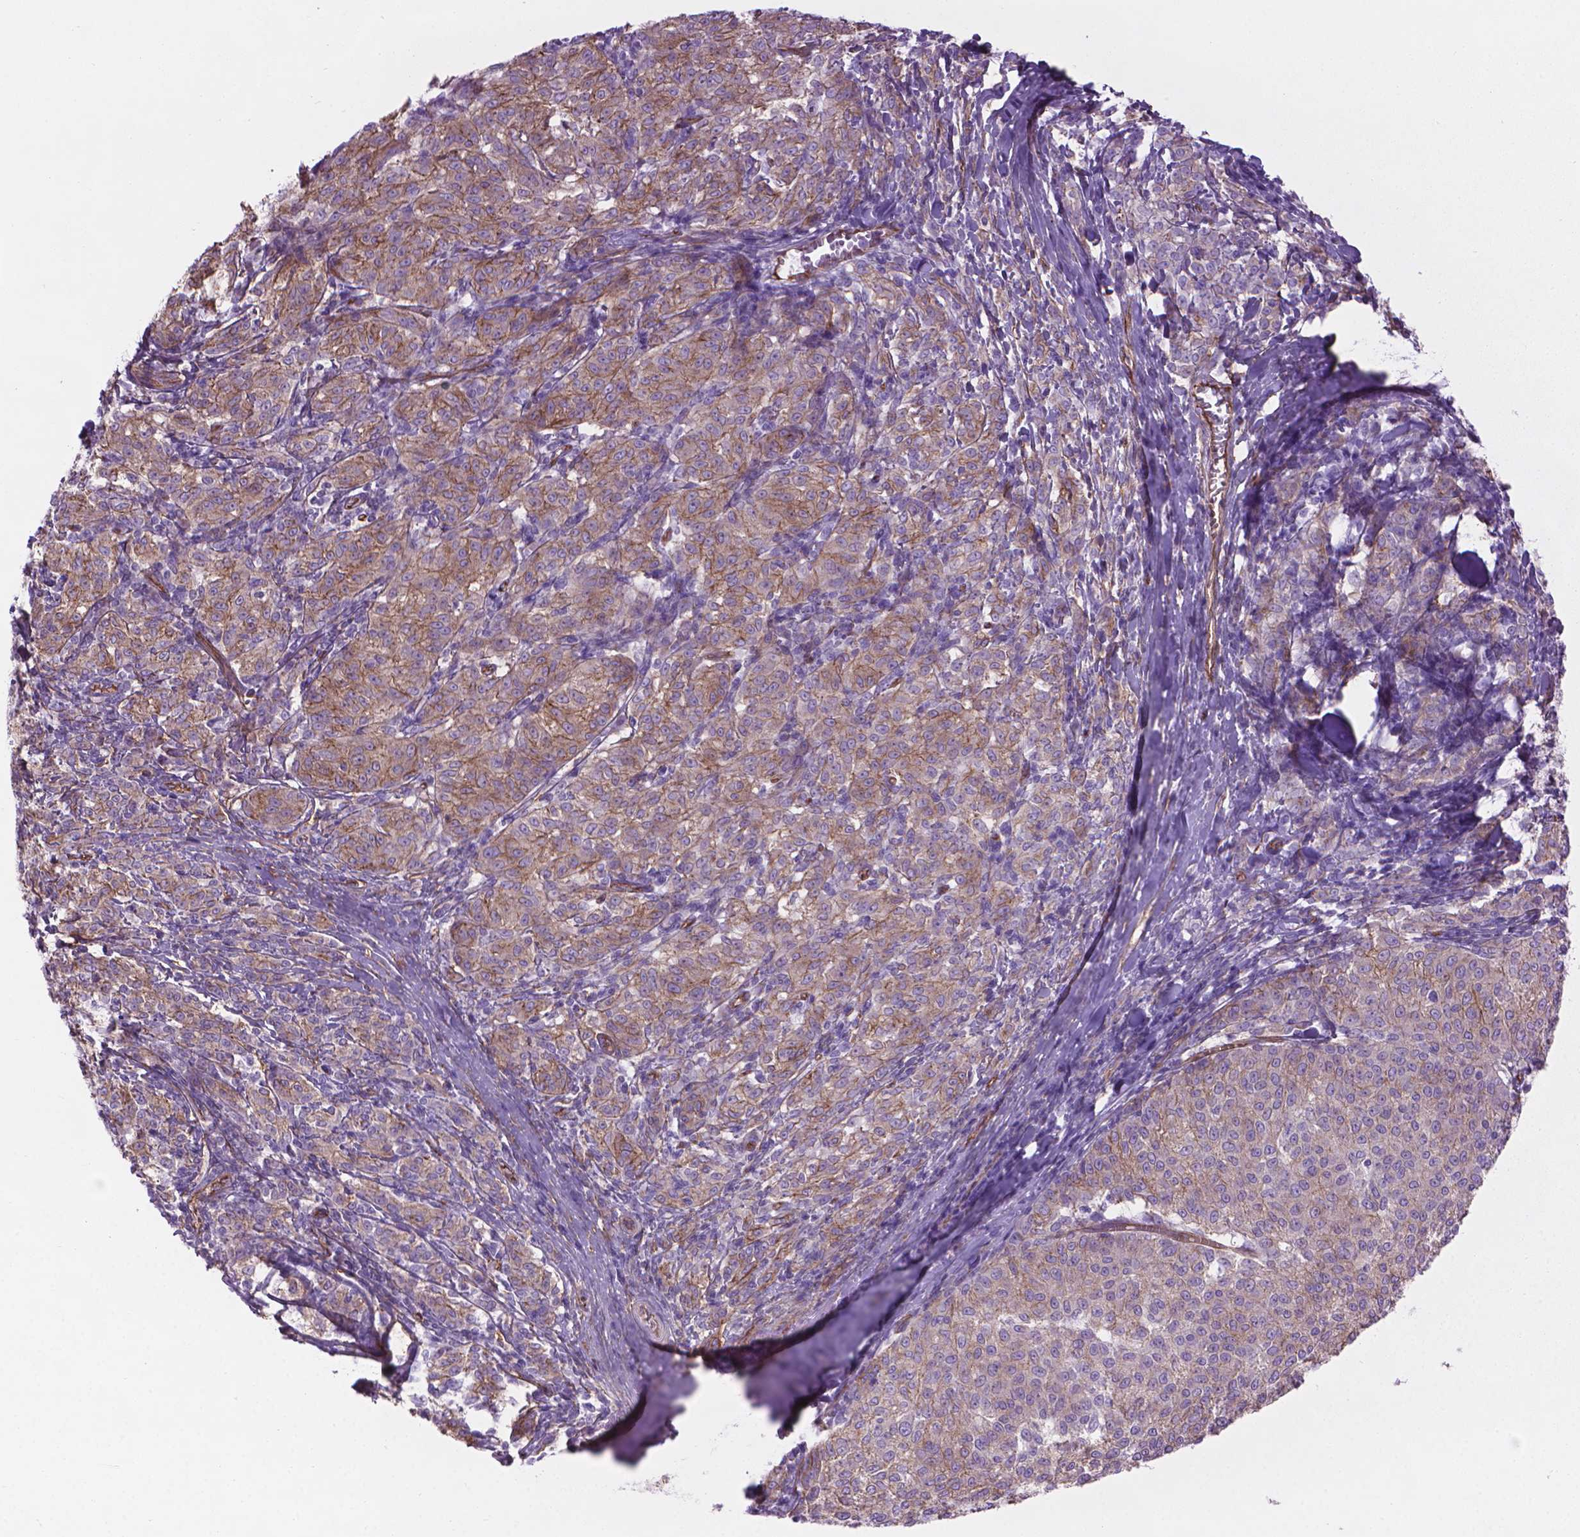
{"staining": {"intensity": "moderate", "quantity": ">75%", "location": "cytoplasmic/membranous"}, "tissue": "melanoma", "cell_type": "Tumor cells", "image_type": "cancer", "snomed": [{"axis": "morphology", "description": "Malignant melanoma, NOS"}, {"axis": "topography", "description": "Skin"}], "caption": "Protein staining of malignant melanoma tissue demonstrates moderate cytoplasmic/membranous positivity in about >75% of tumor cells. The protein is shown in brown color, while the nuclei are stained blue.", "gene": "TENT5A", "patient": {"sex": "female", "age": 72}}